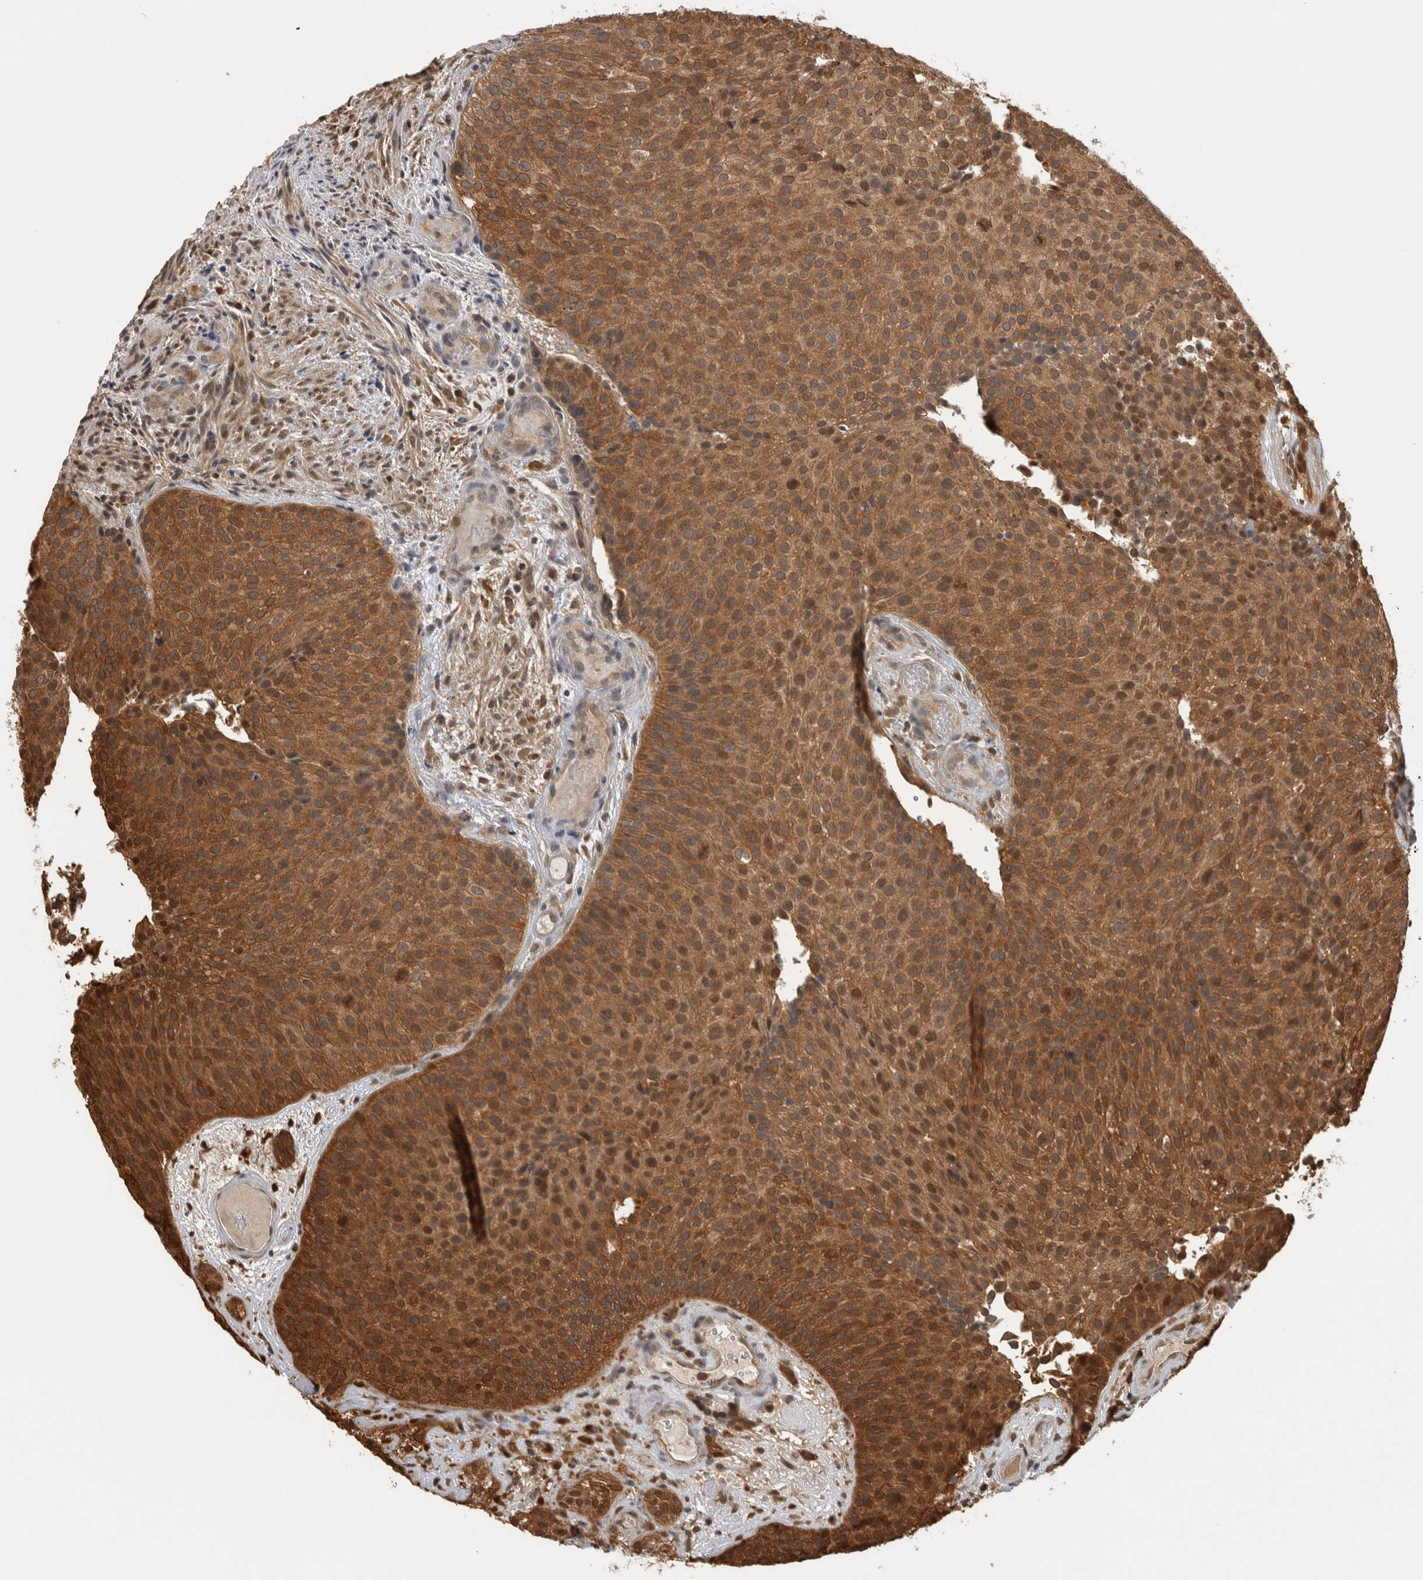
{"staining": {"intensity": "moderate", "quantity": ">75%", "location": "cytoplasmic/membranous"}, "tissue": "urothelial cancer", "cell_type": "Tumor cells", "image_type": "cancer", "snomed": [{"axis": "morphology", "description": "Urothelial carcinoma, Low grade"}, {"axis": "topography", "description": "Urinary bladder"}], "caption": "Brown immunohistochemical staining in urothelial cancer displays moderate cytoplasmic/membranous staining in approximately >75% of tumor cells. (DAB (3,3'-diaminobenzidine) = brown stain, brightfield microscopy at high magnification).", "gene": "ASTN2", "patient": {"sex": "male", "age": 86}}